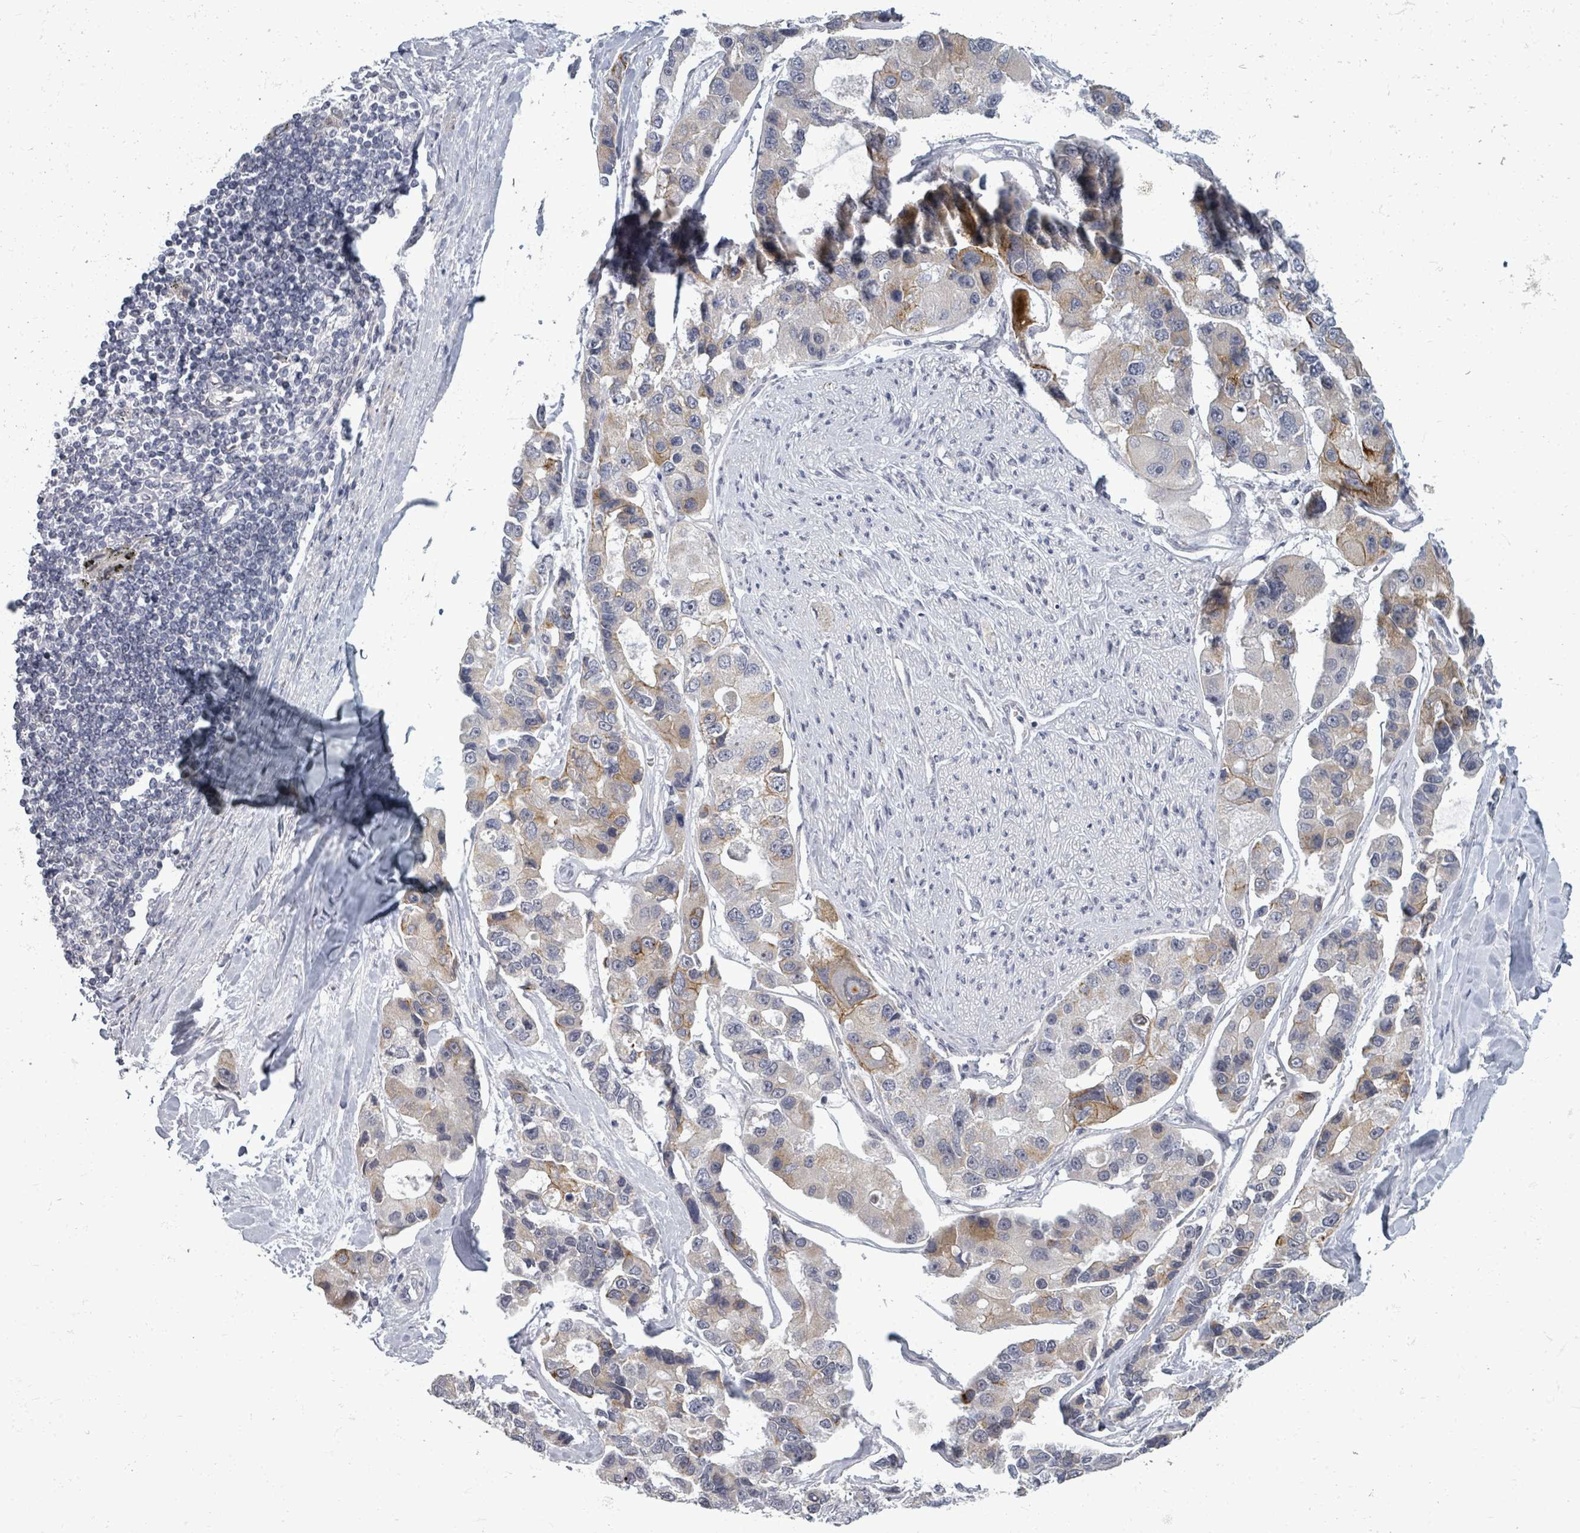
{"staining": {"intensity": "moderate", "quantity": "<25%", "location": "cytoplasmic/membranous"}, "tissue": "lung cancer", "cell_type": "Tumor cells", "image_type": "cancer", "snomed": [{"axis": "morphology", "description": "Adenocarcinoma, NOS"}, {"axis": "topography", "description": "Lung"}], "caption": "Moderate cytoplasmic/membranous protein staining is present in approximately <25% of tumor cells in lung adenocarcinoma.", "gene": "PTPN20", "patient": {"sex": "female", "age": 54}}